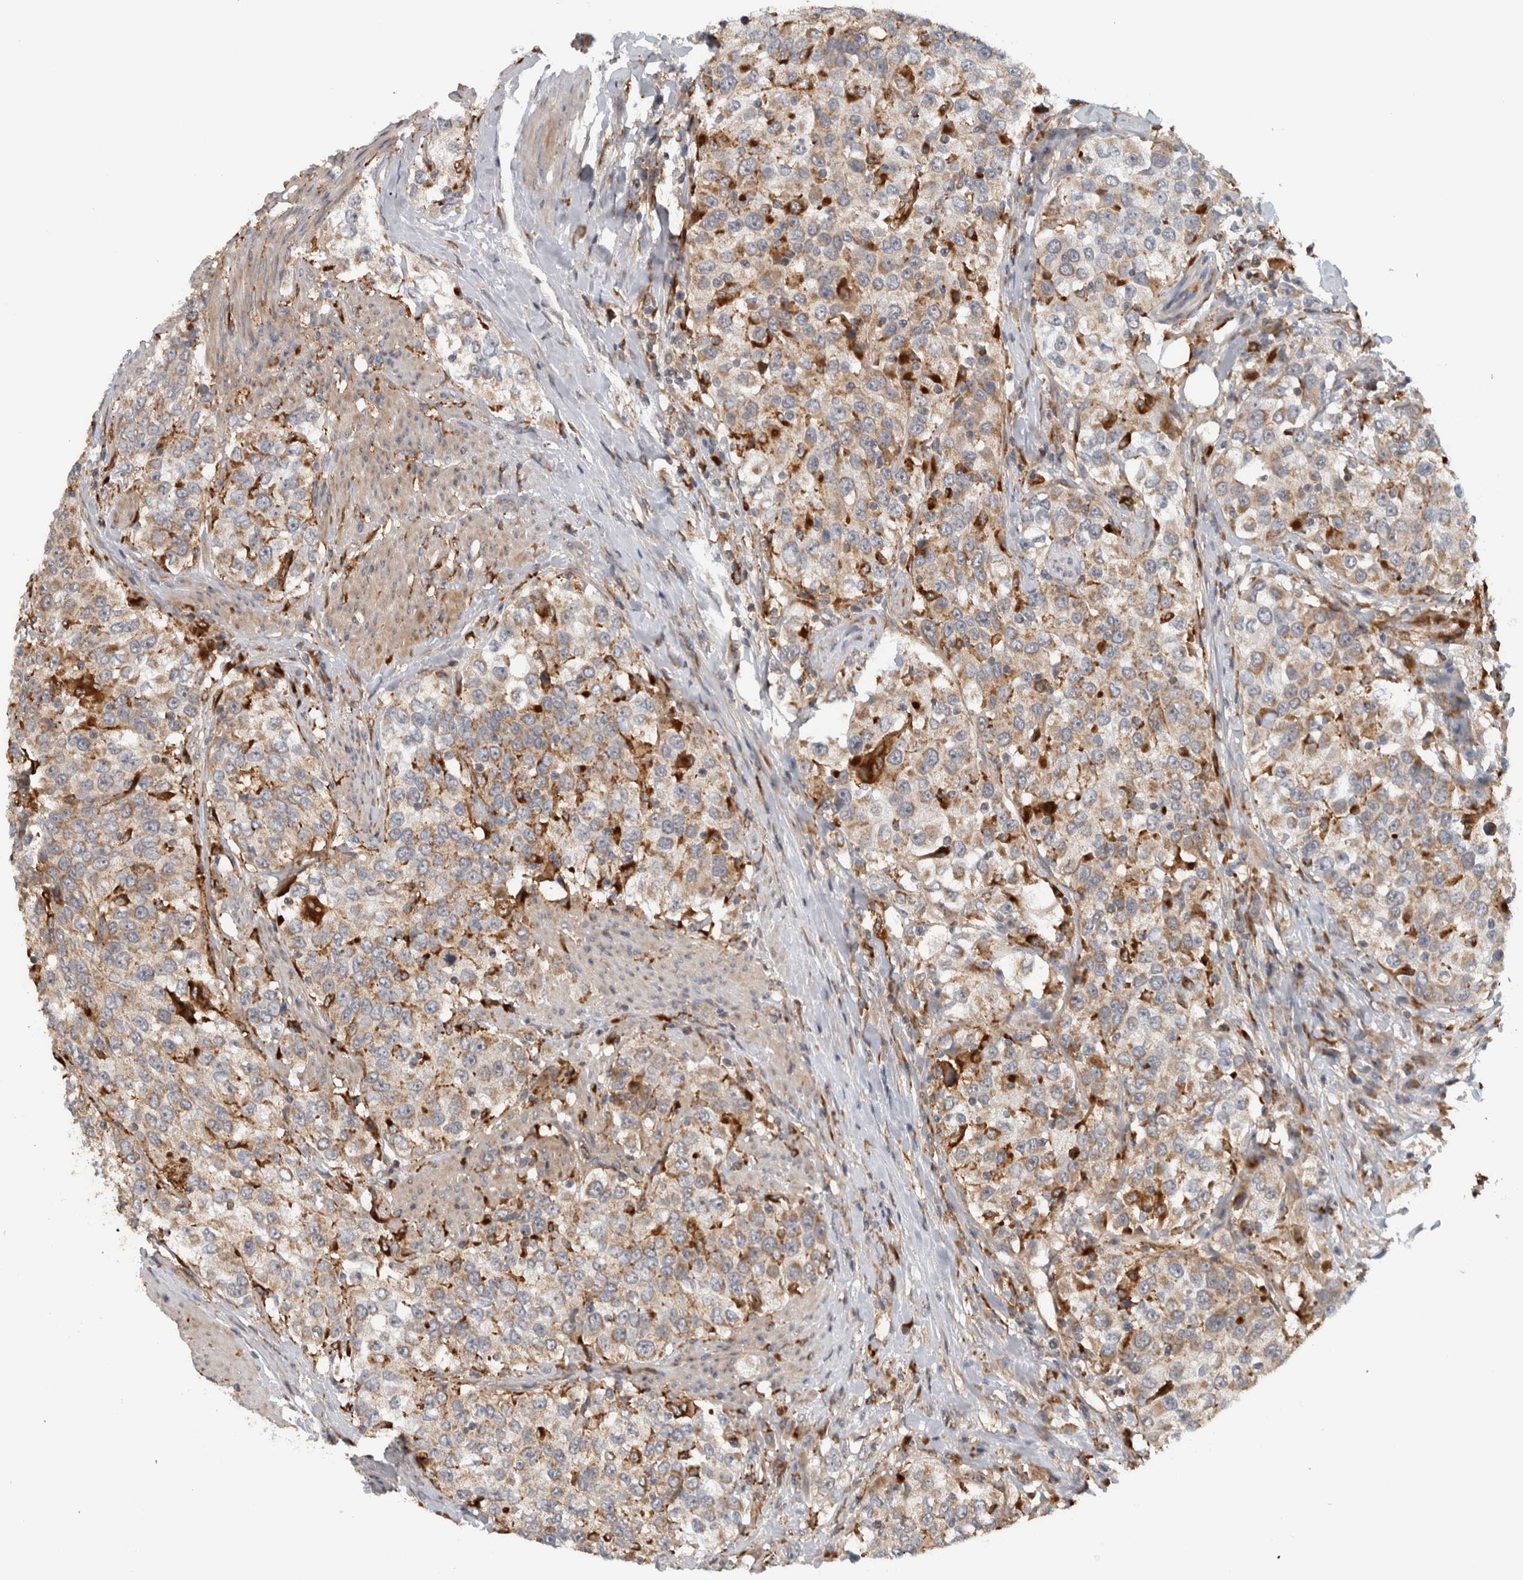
{"staining": {"intensity": "weak", "quantity": ">75%", "location": "cytoplasmic/membranous"}, "tissue": "urothelial cancer", "cell_type": "Tumor cells", "image_type": "cancer", "snomed": [{"axis": "morphology", "description": "Urothelial carcinoma, High grade"}, {"axis": "topography", "description": "Urinary bladder"}], "caption": "IHC staining of urothelial carcinoma (high-grade), which demonstrates low levels of weak cytoplasmic/membranous expression in approximately >75% of tumor cells indicating weak cytoplasmic/membranous protein positivity. The staining was performed using DAB (brown) for protein detection and nuclei were counterstained in hematoxylin (blue).", "gene": "ADGRL3", "patient": {"sex": "female", "age": 80}}